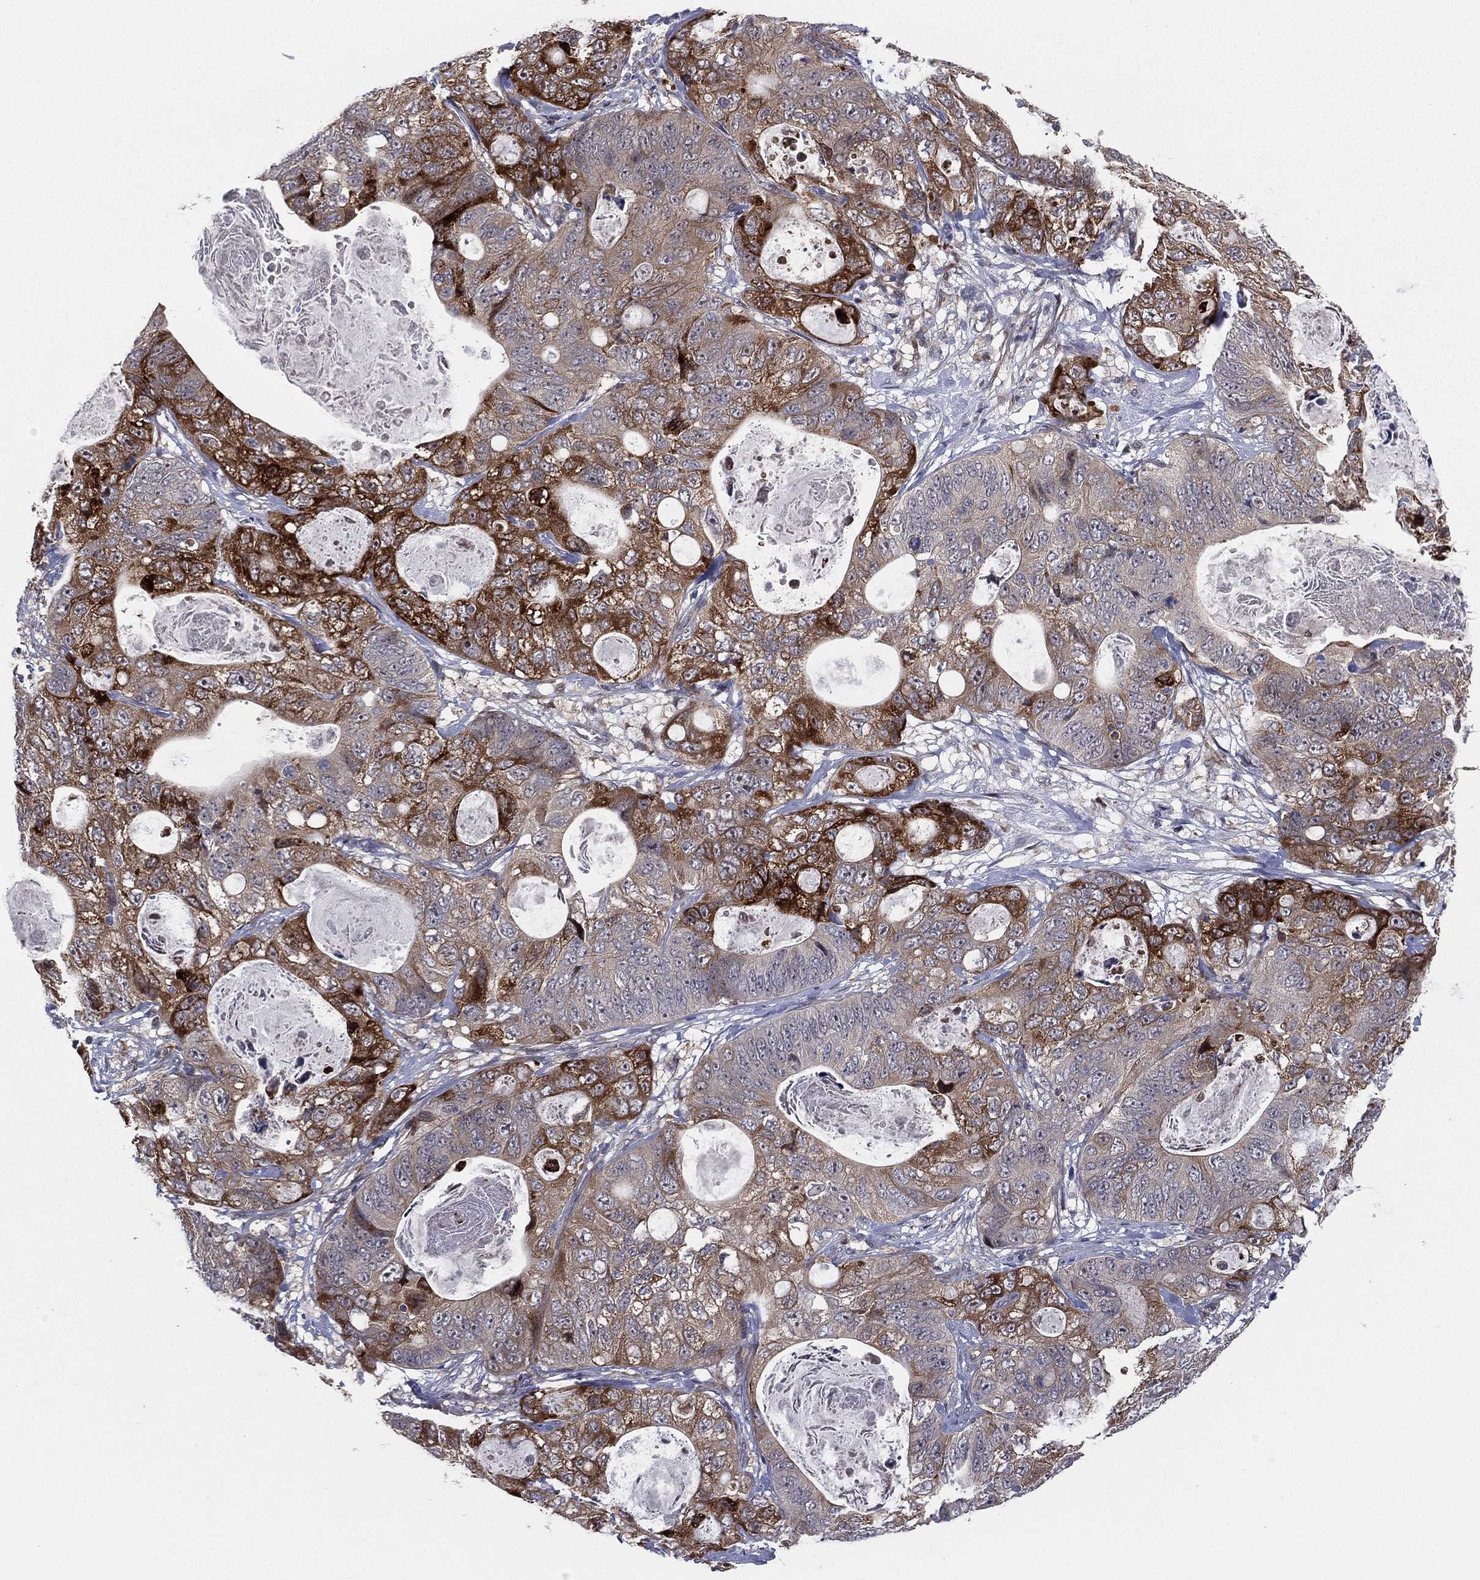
{"staining": {"intensity": "moderate", "quantity": "25%-75%", "location": "cytoplasmic/membranous"}, "tissue": "stomach cancer", "cell_type": "Tumor cells", "image_type": "cancer", "snomed": [{"axis": "morphology", "description": "Normal tissue, NOS"}, {"axis": "morphology", "description": "Adenocarcinoma, NOS"}, {"axis": "topography", "description": "Stomach"}], "caption": "Immunohistochemical staining of adenocarcinoma (stomach) exhibits medium levels of moderate cytoplasmic/membranous positivity in approximately 25%-75% of tumor cells.", "gene": "UTP14A", "patient": {"sex": "female", "age": 89}}